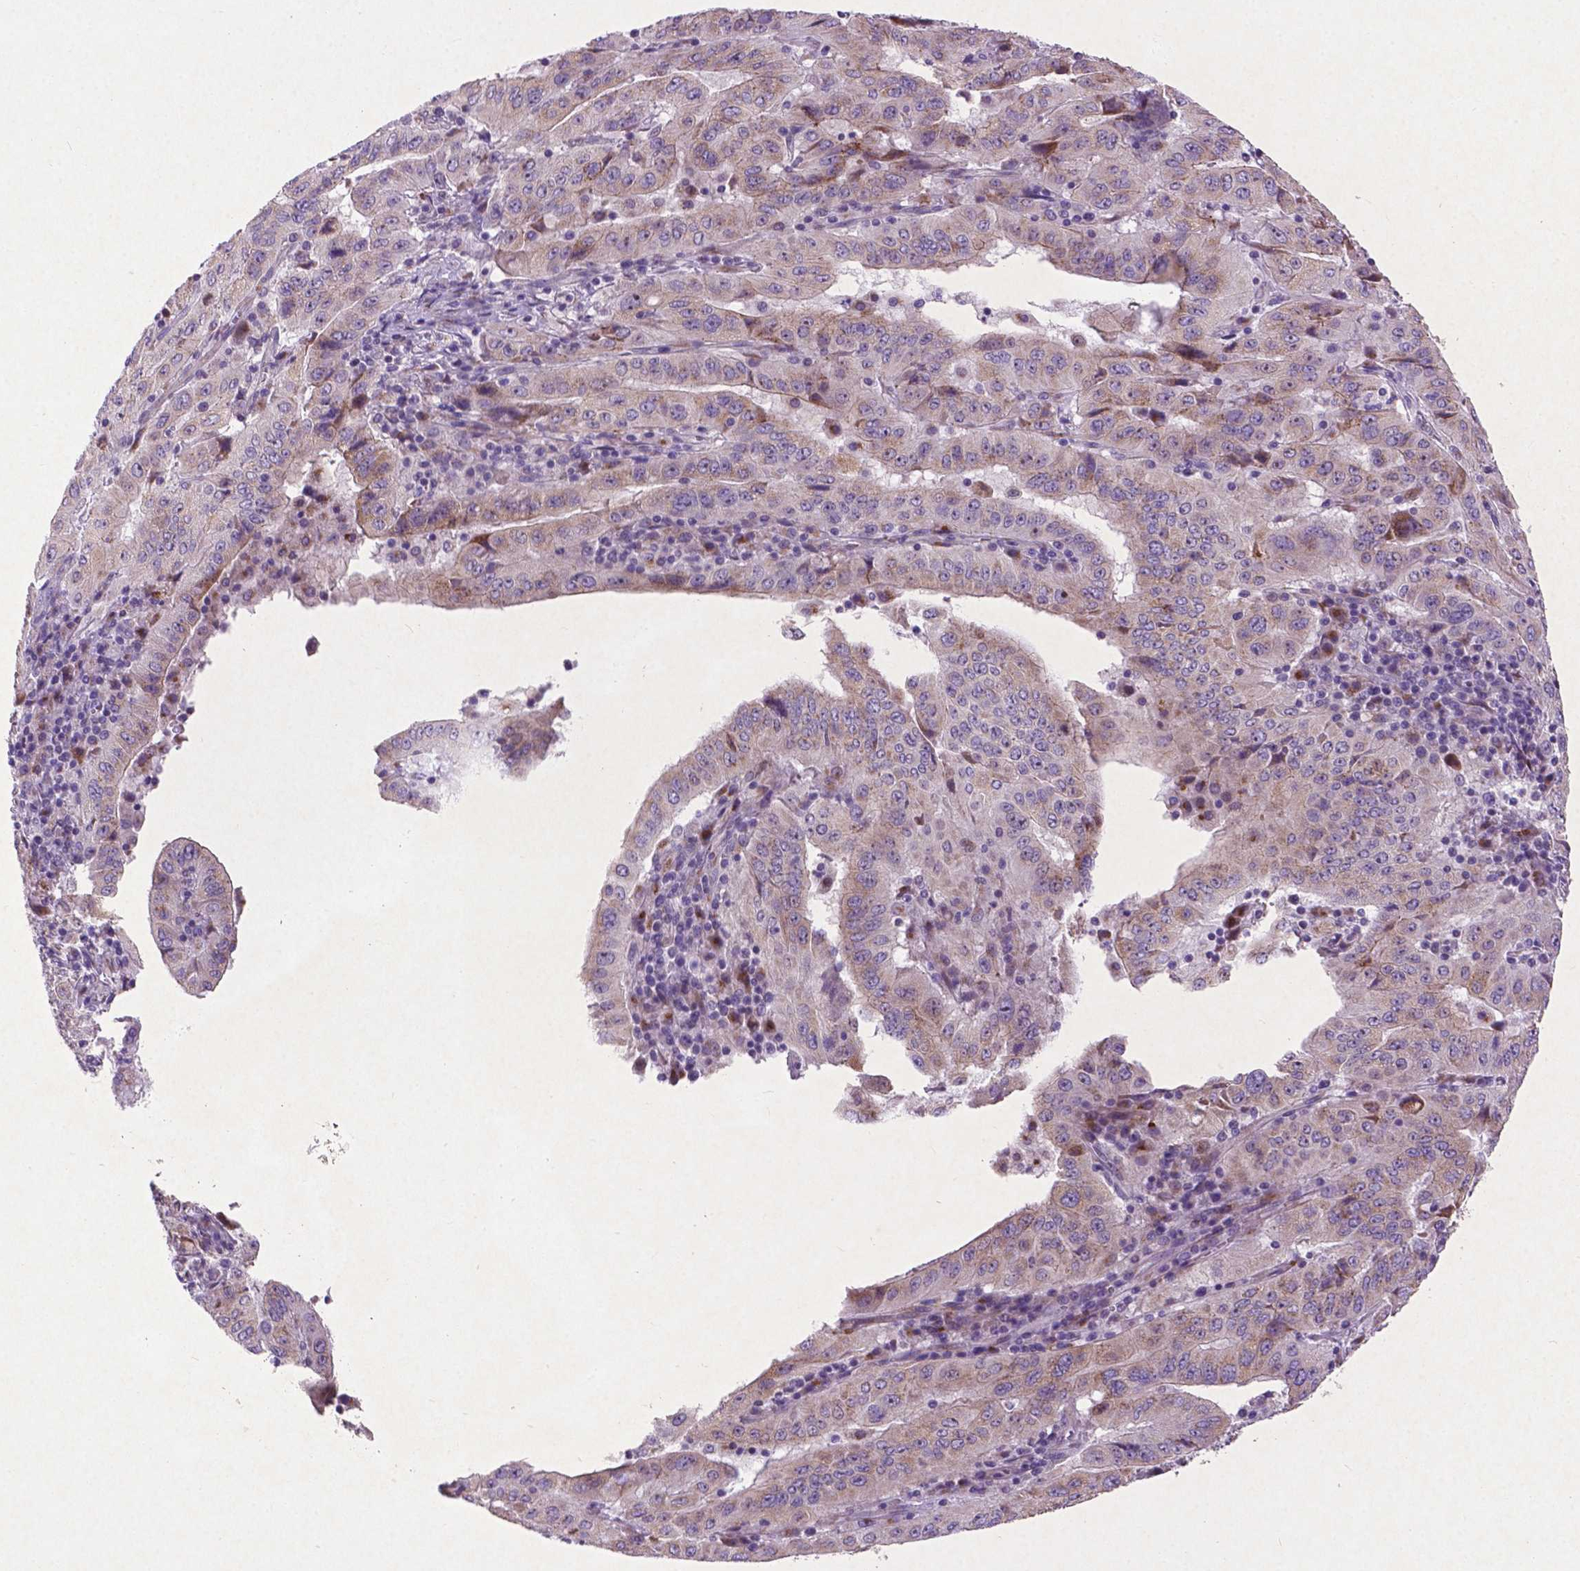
{"staining": {"intensity": "weak", "quantity": ">75%", "location": "cytoplasmic/membranous"}, "tissue": "pancreatic cancer", "cell_type": "Tumor cells", "image_type": "cancer", "snomed": [{"axis": "morphology", "description": "Adenocarcinoma, NOS"}, {"axis": "topography", "description": "Pancreas"}], "caption": "DAB immunohistochemical staining of pancreatic adenocarcinoma shows weak cytoplasmic/membranous protein staining in approximately >75% of tumor cells. (brown staining indicates protein expression, while blue staining denotes nuclei).", "gene": "ATG4D", "patient": {"sex": "male", "age": 63}}